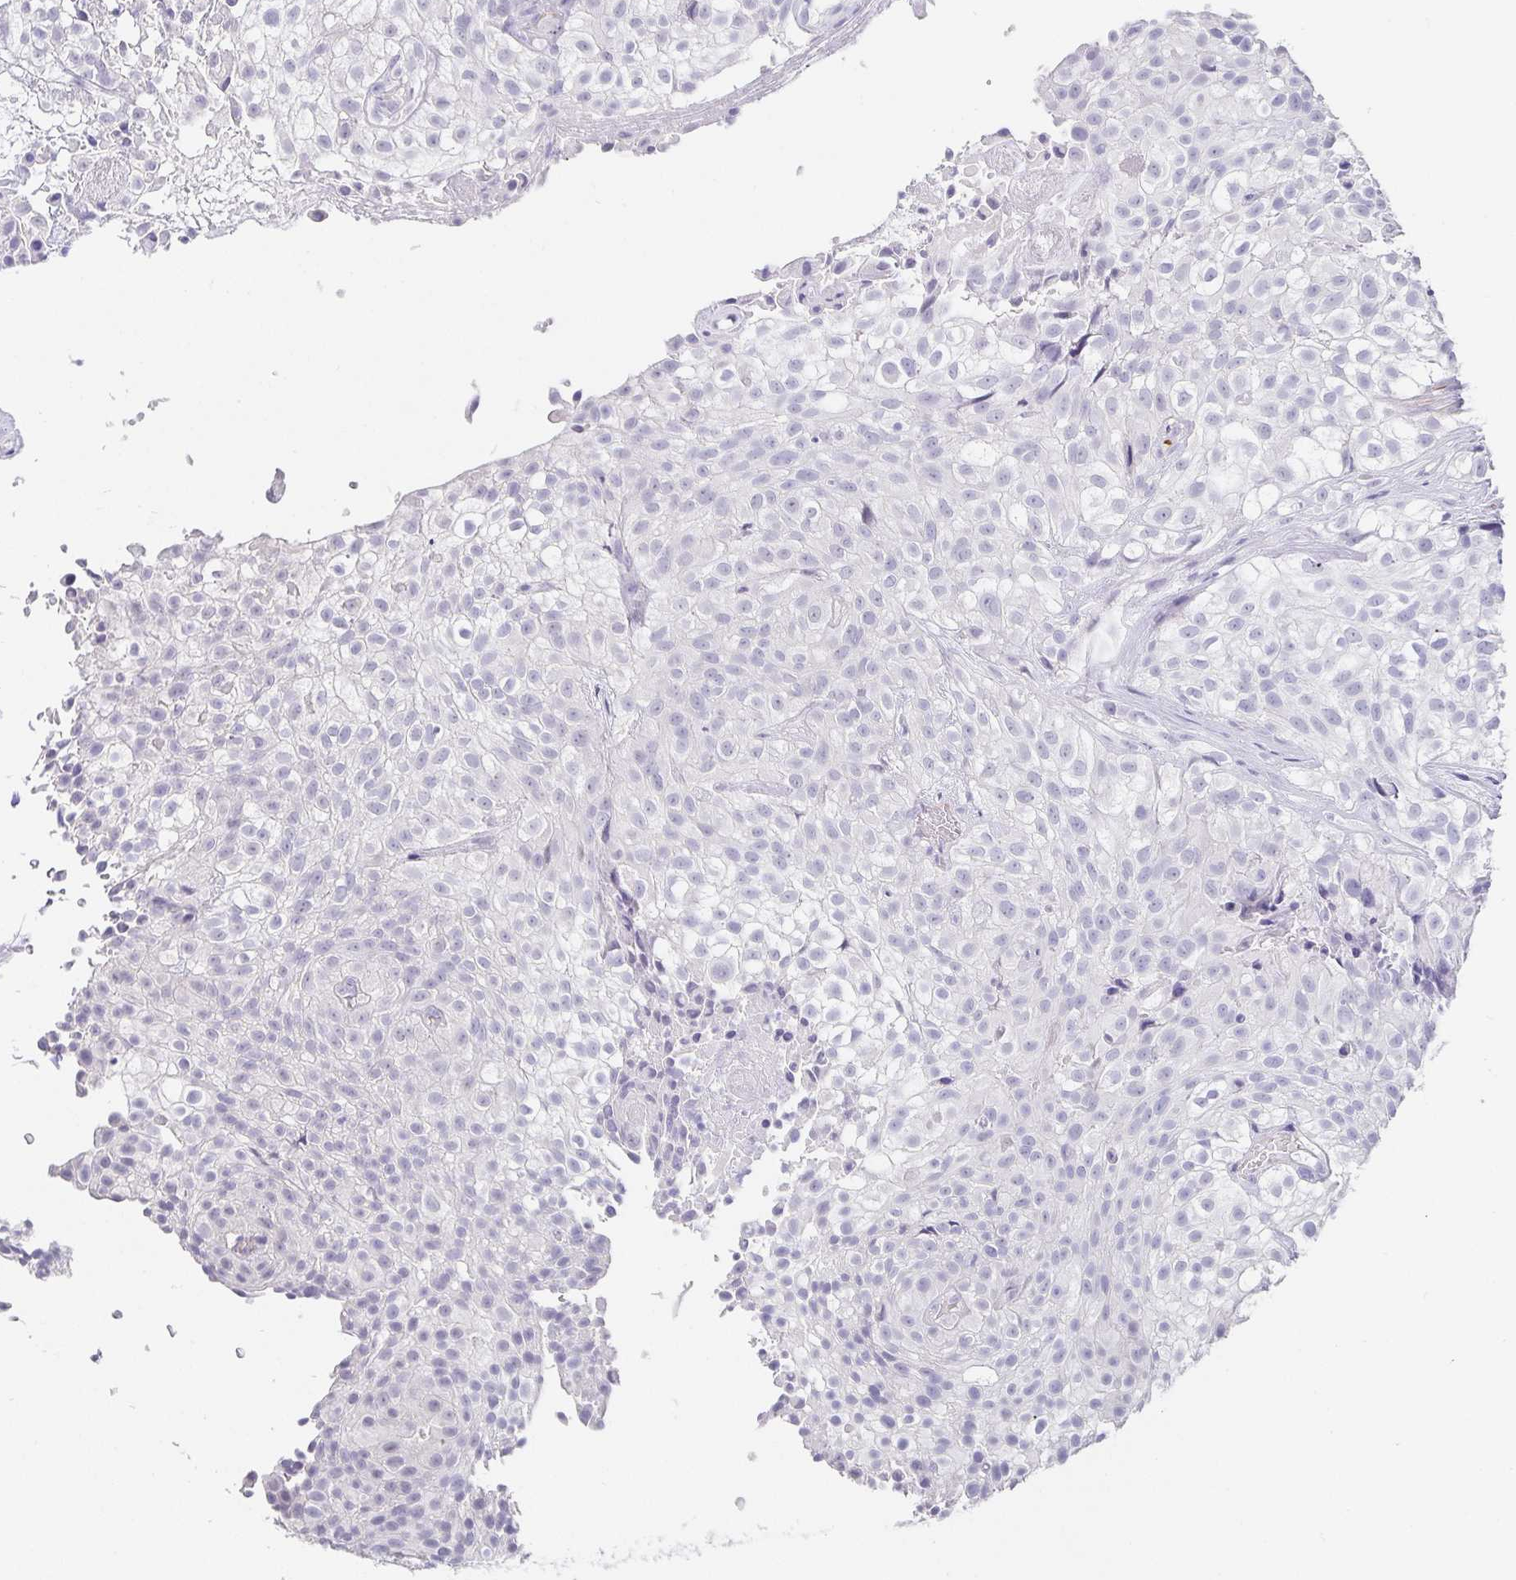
{"staining": {"intensity": "negative", "quantity": "none", "location": "none"}, "tissue": "urothelial cancer", "cell_type": "Tumor cells", "image_type": "cancer", "snomed": [{"axis": "morphology", "description": "Urothelial carcinoma, High grade"}, {"axis": "topography", "description": "Urinary bladder"}], "caption": "Tumor cells are negative for brown protein staining in urothelial cancer.", "gene": "PDX1", "patient": {"sex": "male", "age": 56}}